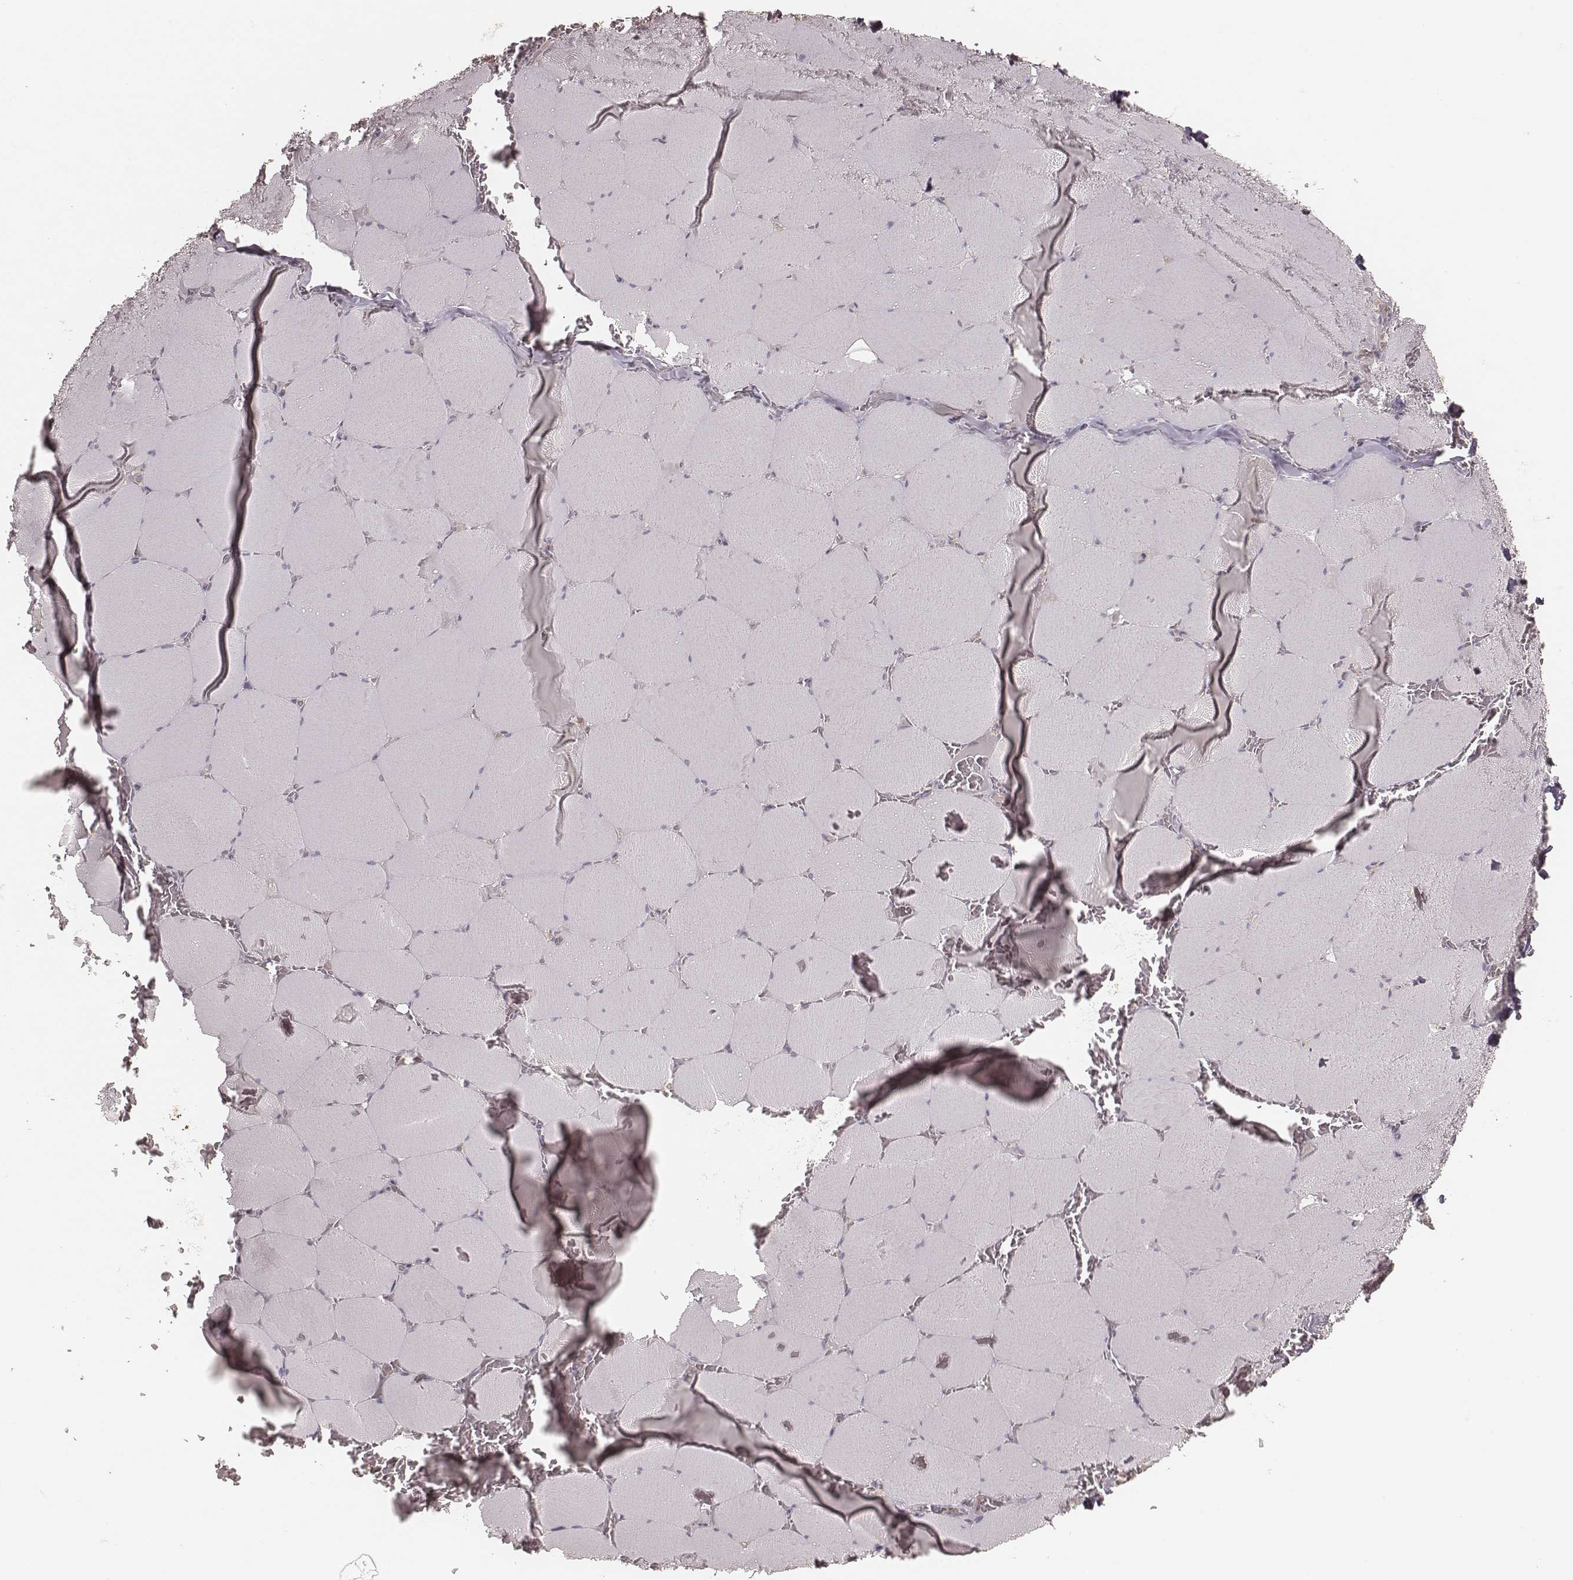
{"staining": {"intensity": "negative", "quantity": "none", "location": "none"}, "tissue": "skeletal muscle", "cell_type": "Myocytes", "image_type": "normal", "snomed": [{"axis": "morphology", "description": "Normal tissue, NOS"}, {"axis": "morphology", "description": "Malignant melanoma, Metastatic site"}, {"axis": "topography", "description": "Skeletal muscle"}], "caption": "IHC image of normal human skeletal muscle stained for a protein (brown), which reveals no expression in myocytes. (Stains: DAB IHC with hematoxylin counter stain, Microscopy: brightfield microscopy at high magnification).", "gene": "CARS1", "patient": {"sex": "male", "age": 50}}